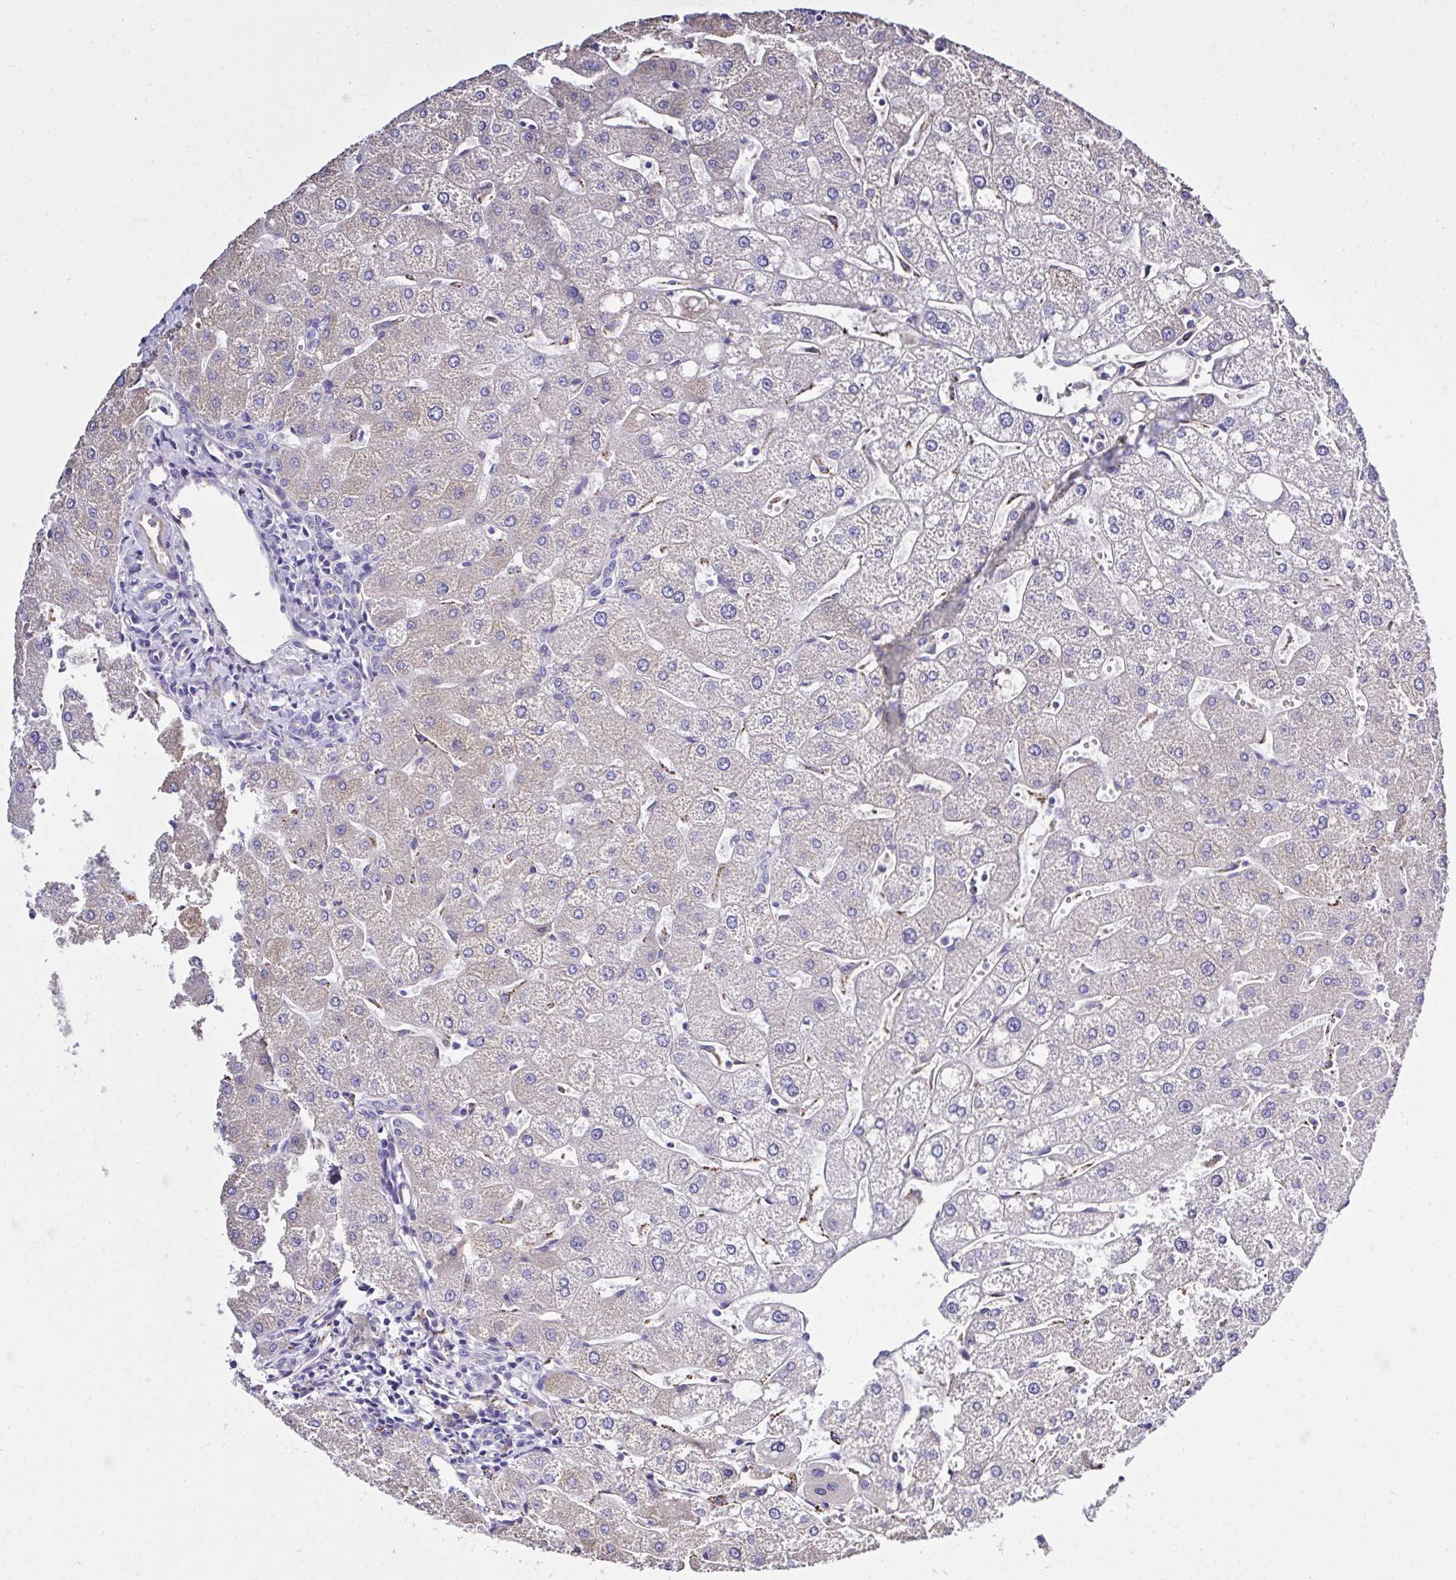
{"staining": {"intensity": "negative", "quantity": "none", "location": "none"}, "tissue": "liver", "cell_type": "Cholangiocytes", "image_type": "normal", "snomed": [{"axis": "morphology", "description": "Normal tissue, NOS"}, {"axis": "topography", "description": "Liver"}], "caption": "Immunohistochemistry (IHC) photomicrograph of normal liver: human liver stained with DAB demonstrates no significant protein positivity in cholangiocytes.", "gene": "ZNF813", "patient": {"sex": "male", "age": 67}}